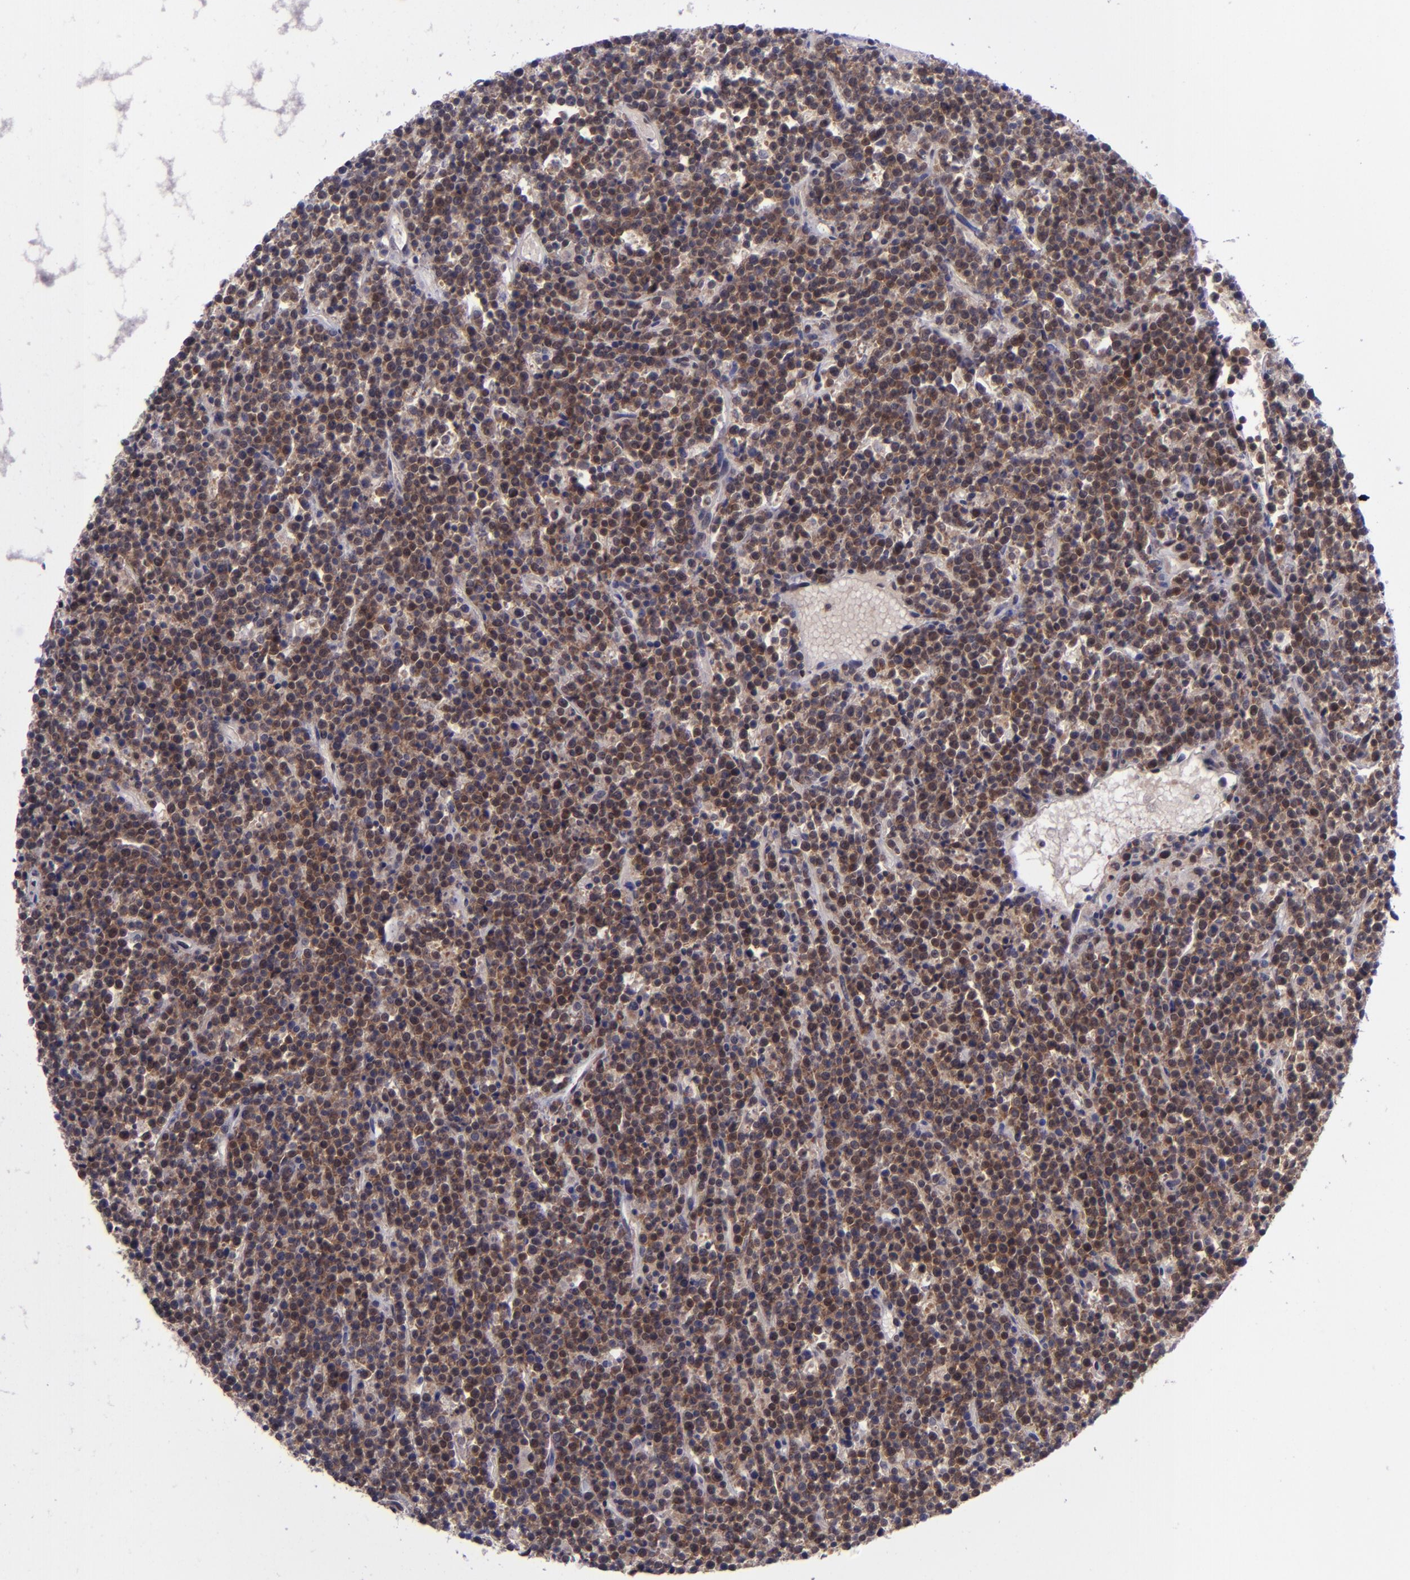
{"staining": {"intensity": "moderate", "quantity": ">75%", "location": "cytoplasmic/membranous,nuclear"}, "tissue": "lymphoma", "cell_type": "Tumor cells", "image_type": "cancer", "snomed": [{"axis": "morphology", "description": "Malignant lymphoma, non-Hodgkin's type, High grade"}, {"axis": "topography", "description": "Ovary"}], "caption": "Brown immunohistochemical staining in lymphoma displays moderate cytoplasmic/membranous and nuclear expression in about >75% of tumor cells. Using DAB (3,3'-diaminobenzidine) (brown) and hematoxylin (blue) stains, captured at high magnification using brightfield microscopy.", "gene": "BAG1", "patient": {"sex": "female", "age": 56}}